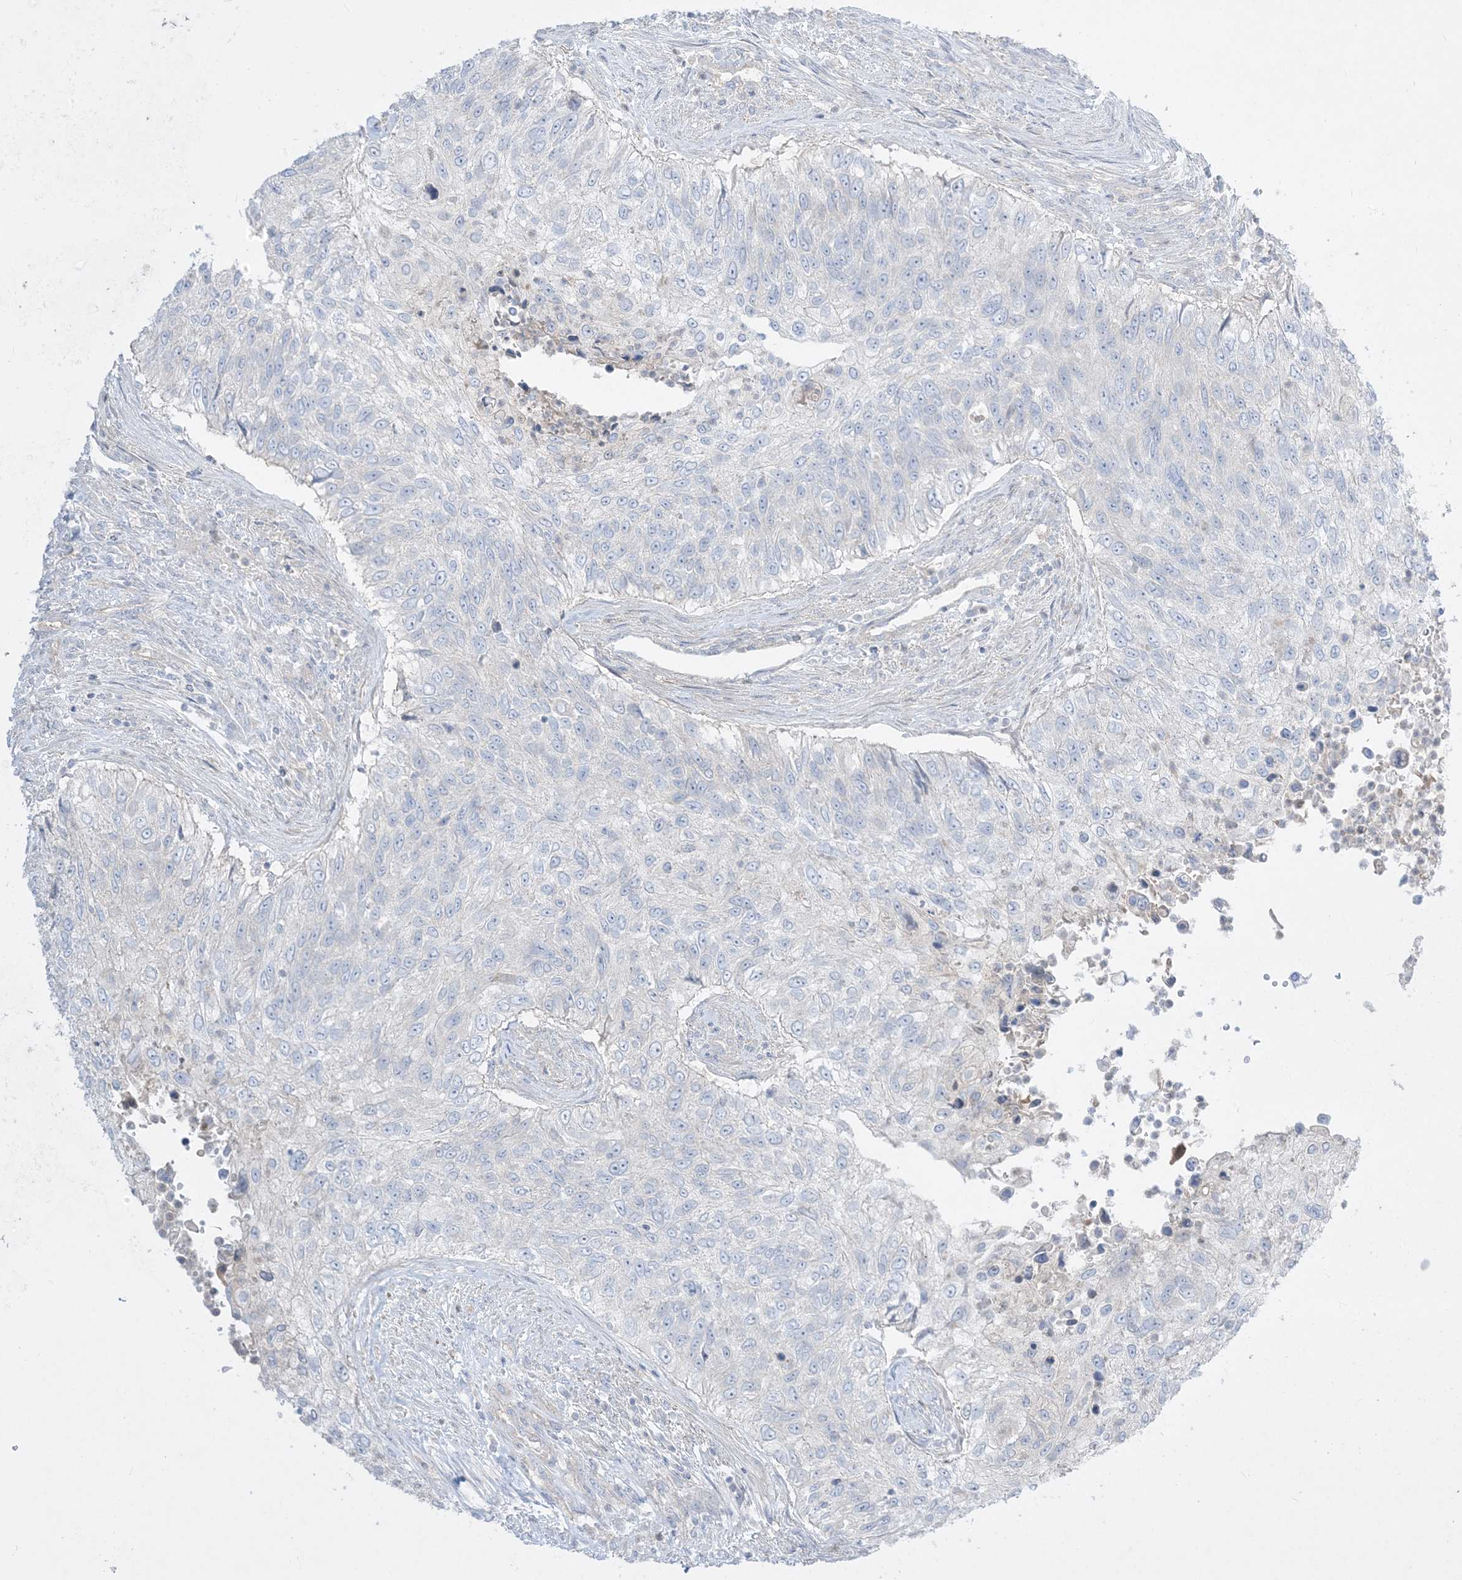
{"staining": {"intensity": "negative", "quantity": "none", "location": "none"}, "tissue": "urothelial cancer", "cell_type": "Tumor cells", "image_type": "cancer", "snomed": [{"axis": "morphology", "description": "Urothelial carcinoma, High grade"}, {"axis": "topography", "description": "Urinary bladder"}], "caption": "Tumor cells show no significant protein staining in urothelial cancer.", "gene": "ARHGEF9", "patient": {"sex": "female", "age": 60}}